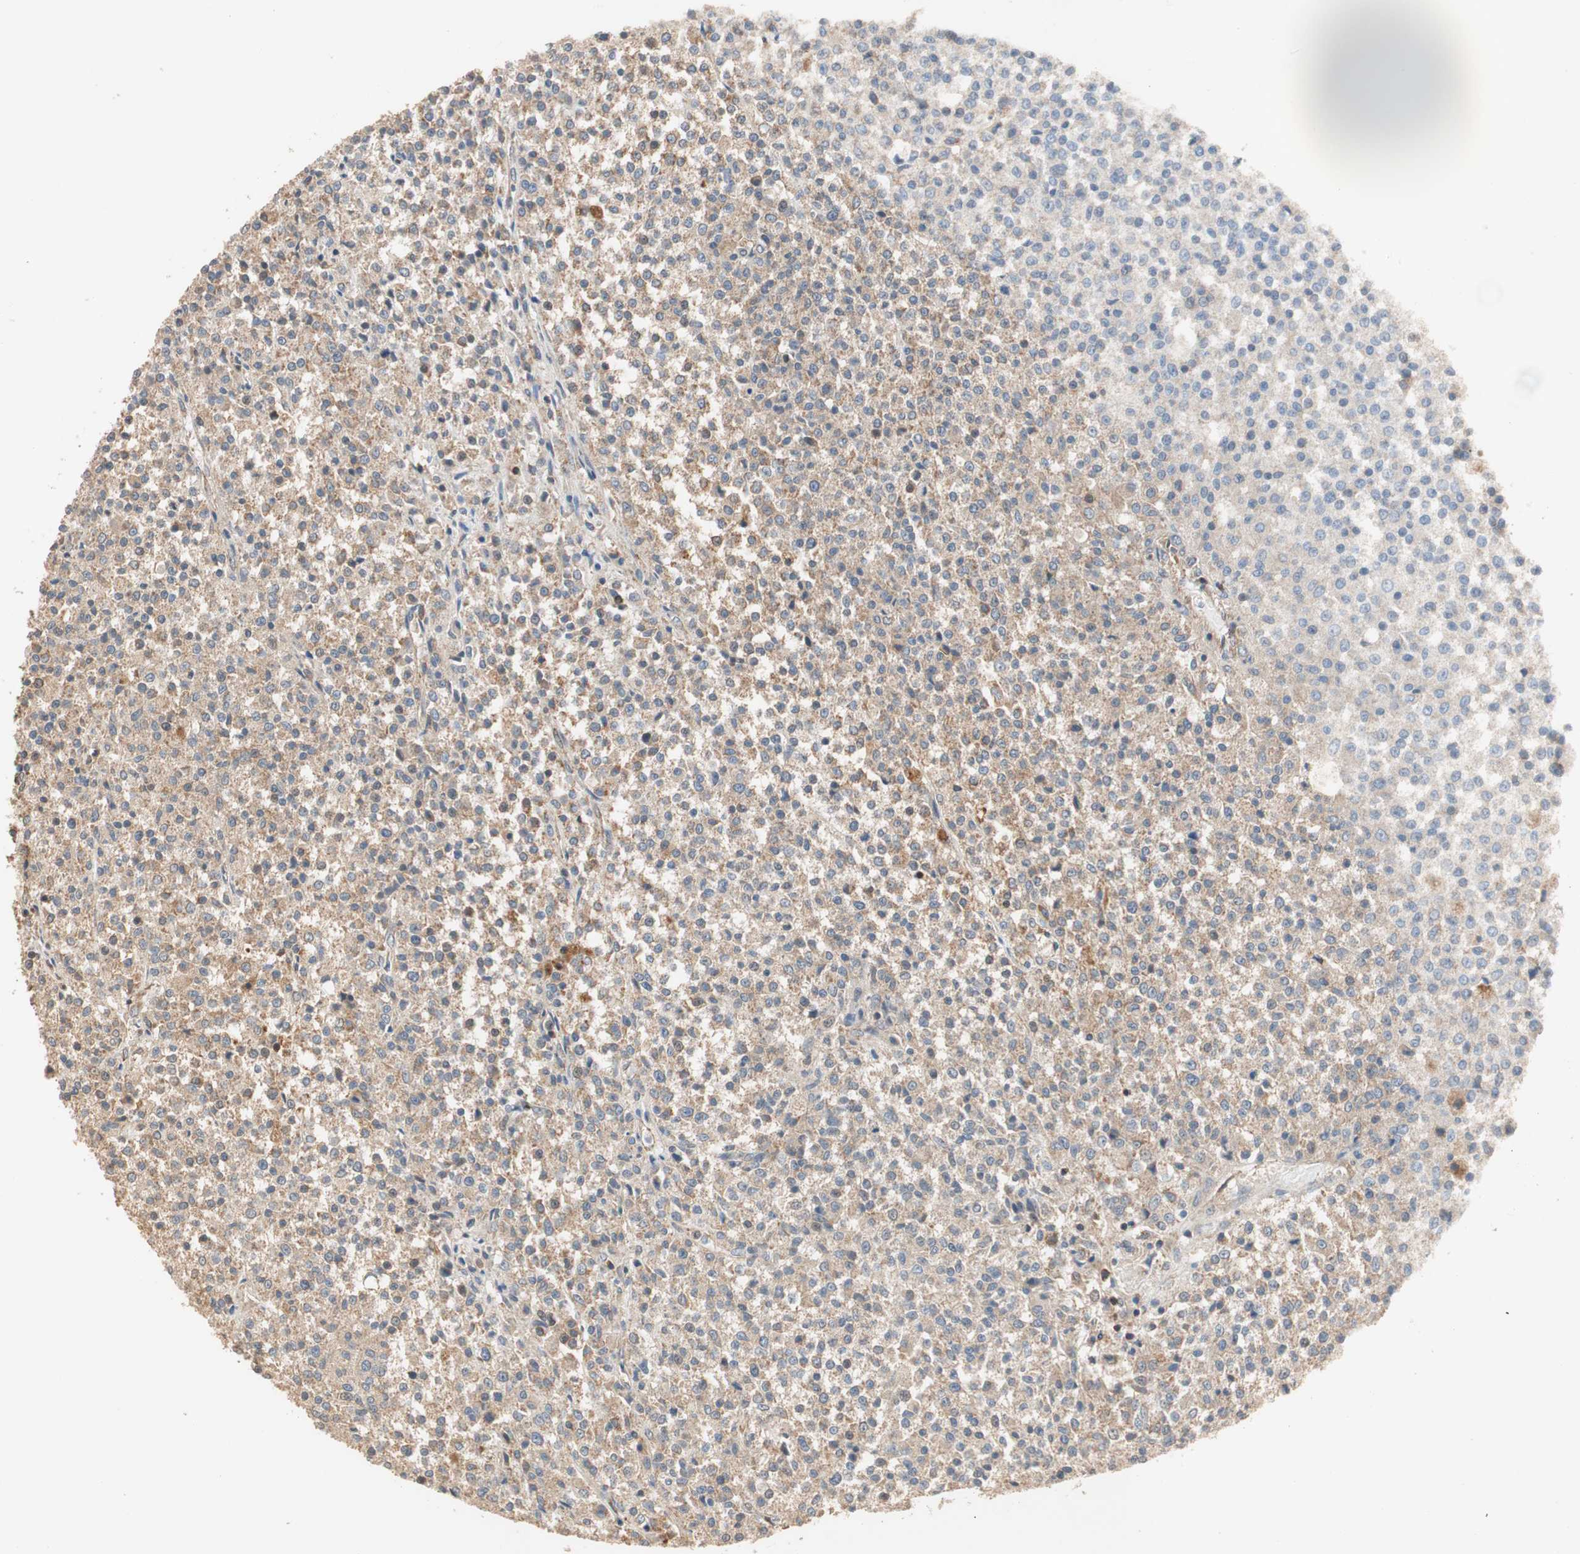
{"staining": {"intensity": "moderate", "quantity": ">75%", "location": "cytoplasmic/membranous"}, "tissue": "testis cancer", "cell_type": "Tumor cells", "image_type": "cancer", "snomed": [{"axis": "morphology", "description": "Seminoma, NOS"}, {"axis": "topography", "description": "Testis"}], "caption": "IHC micrograph of human testis cancer (seminoma) stained for a protein (brown), which demonstrates medium levels of moderate cytoplasmic/membranous expression in about >75% of tumor cells.", "gene": "MAP4K2", "patient": {"sex": "male", "age": 59}}